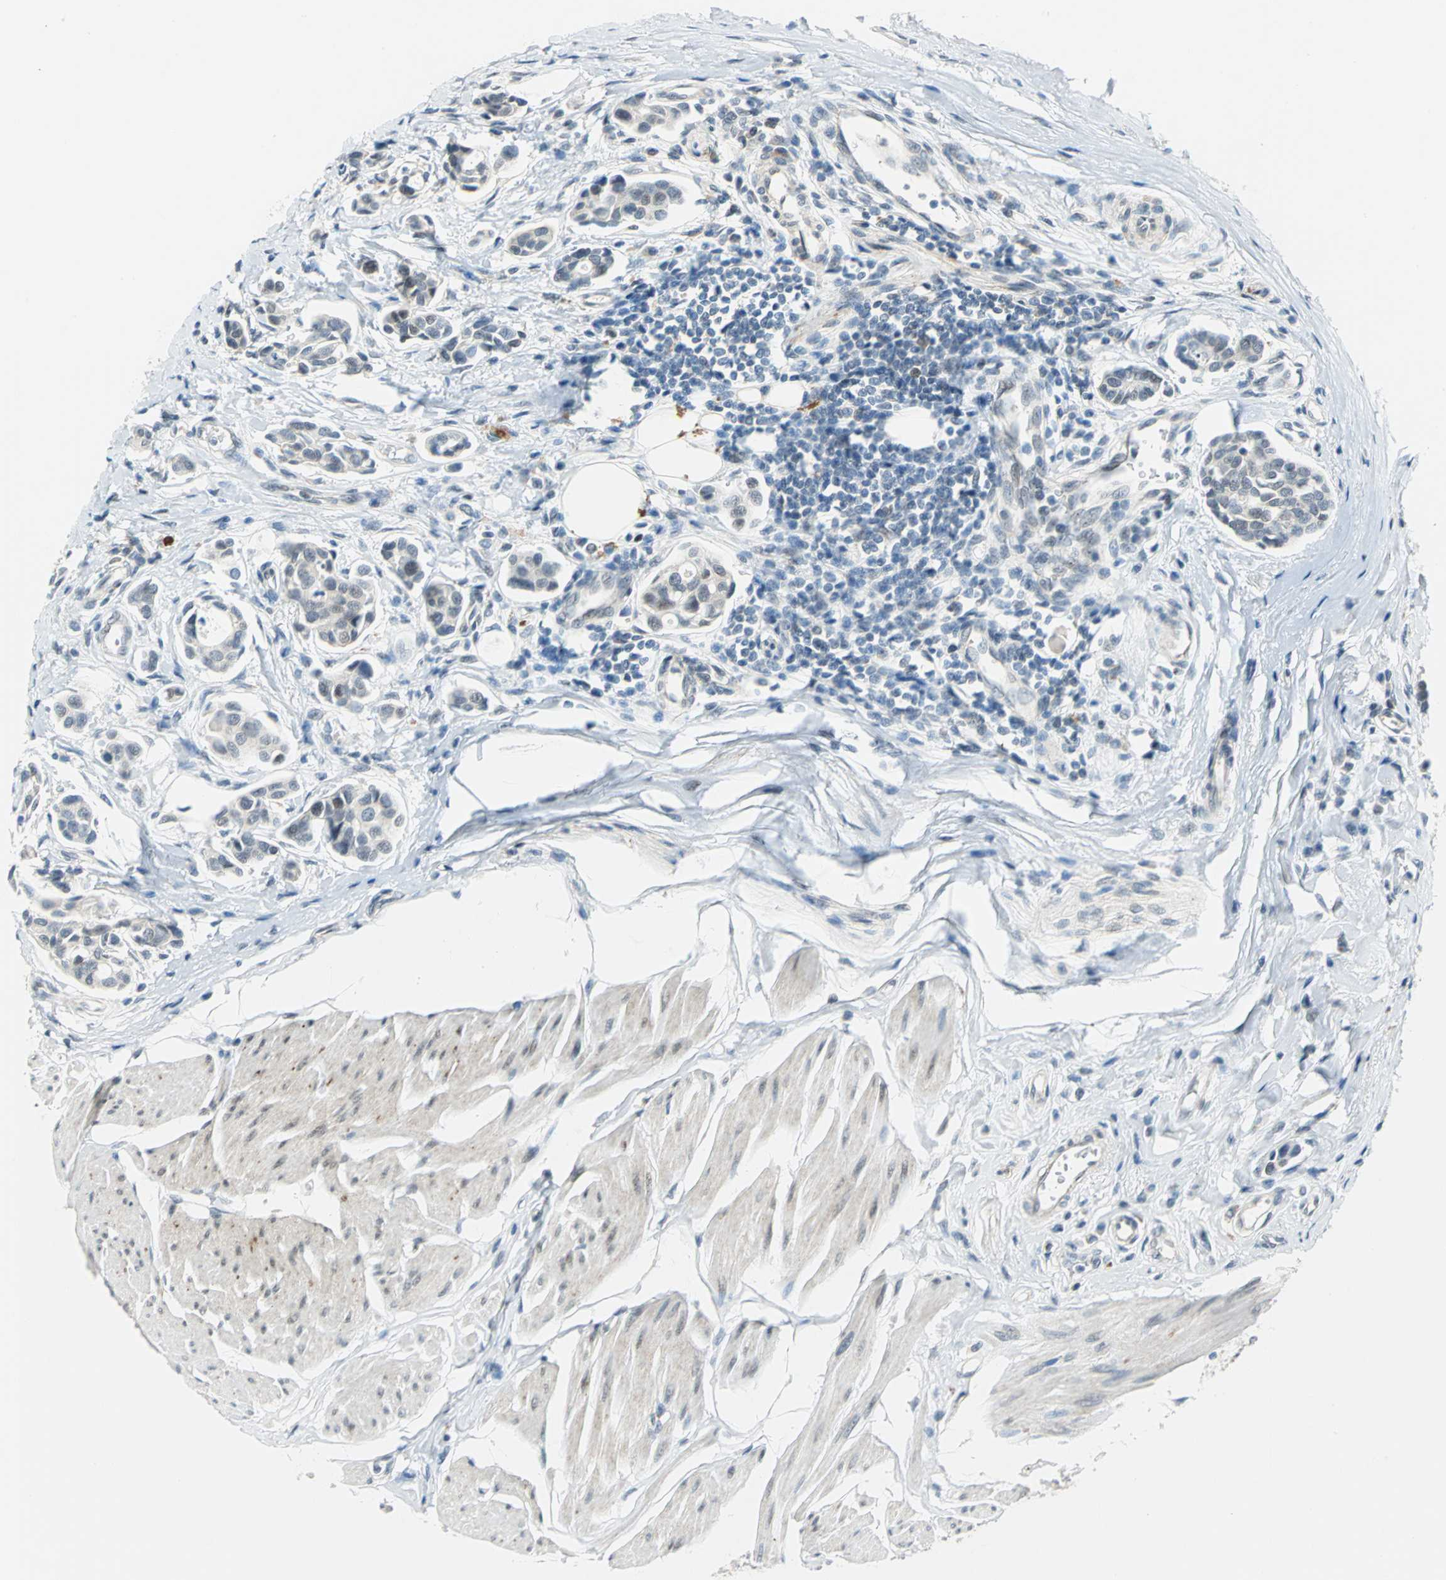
{"staining": {"intensity": "negative", "quantity": "none", "location": "none"}, "tissue": "urothelial cancer", "cell_type": "Tumor cells", "image_type": "cancer", "snomed": [{"axis": "morphology", "description": "Urothelial carcinoma, High grade"}, {"axis": "topography", "description": "Urinary bladder"}], "caption": "Tumor cells show no significant protein staining in urothelial cancer.", "gene": "PIN1", "patient": {"sex": "male", "age": 78}}